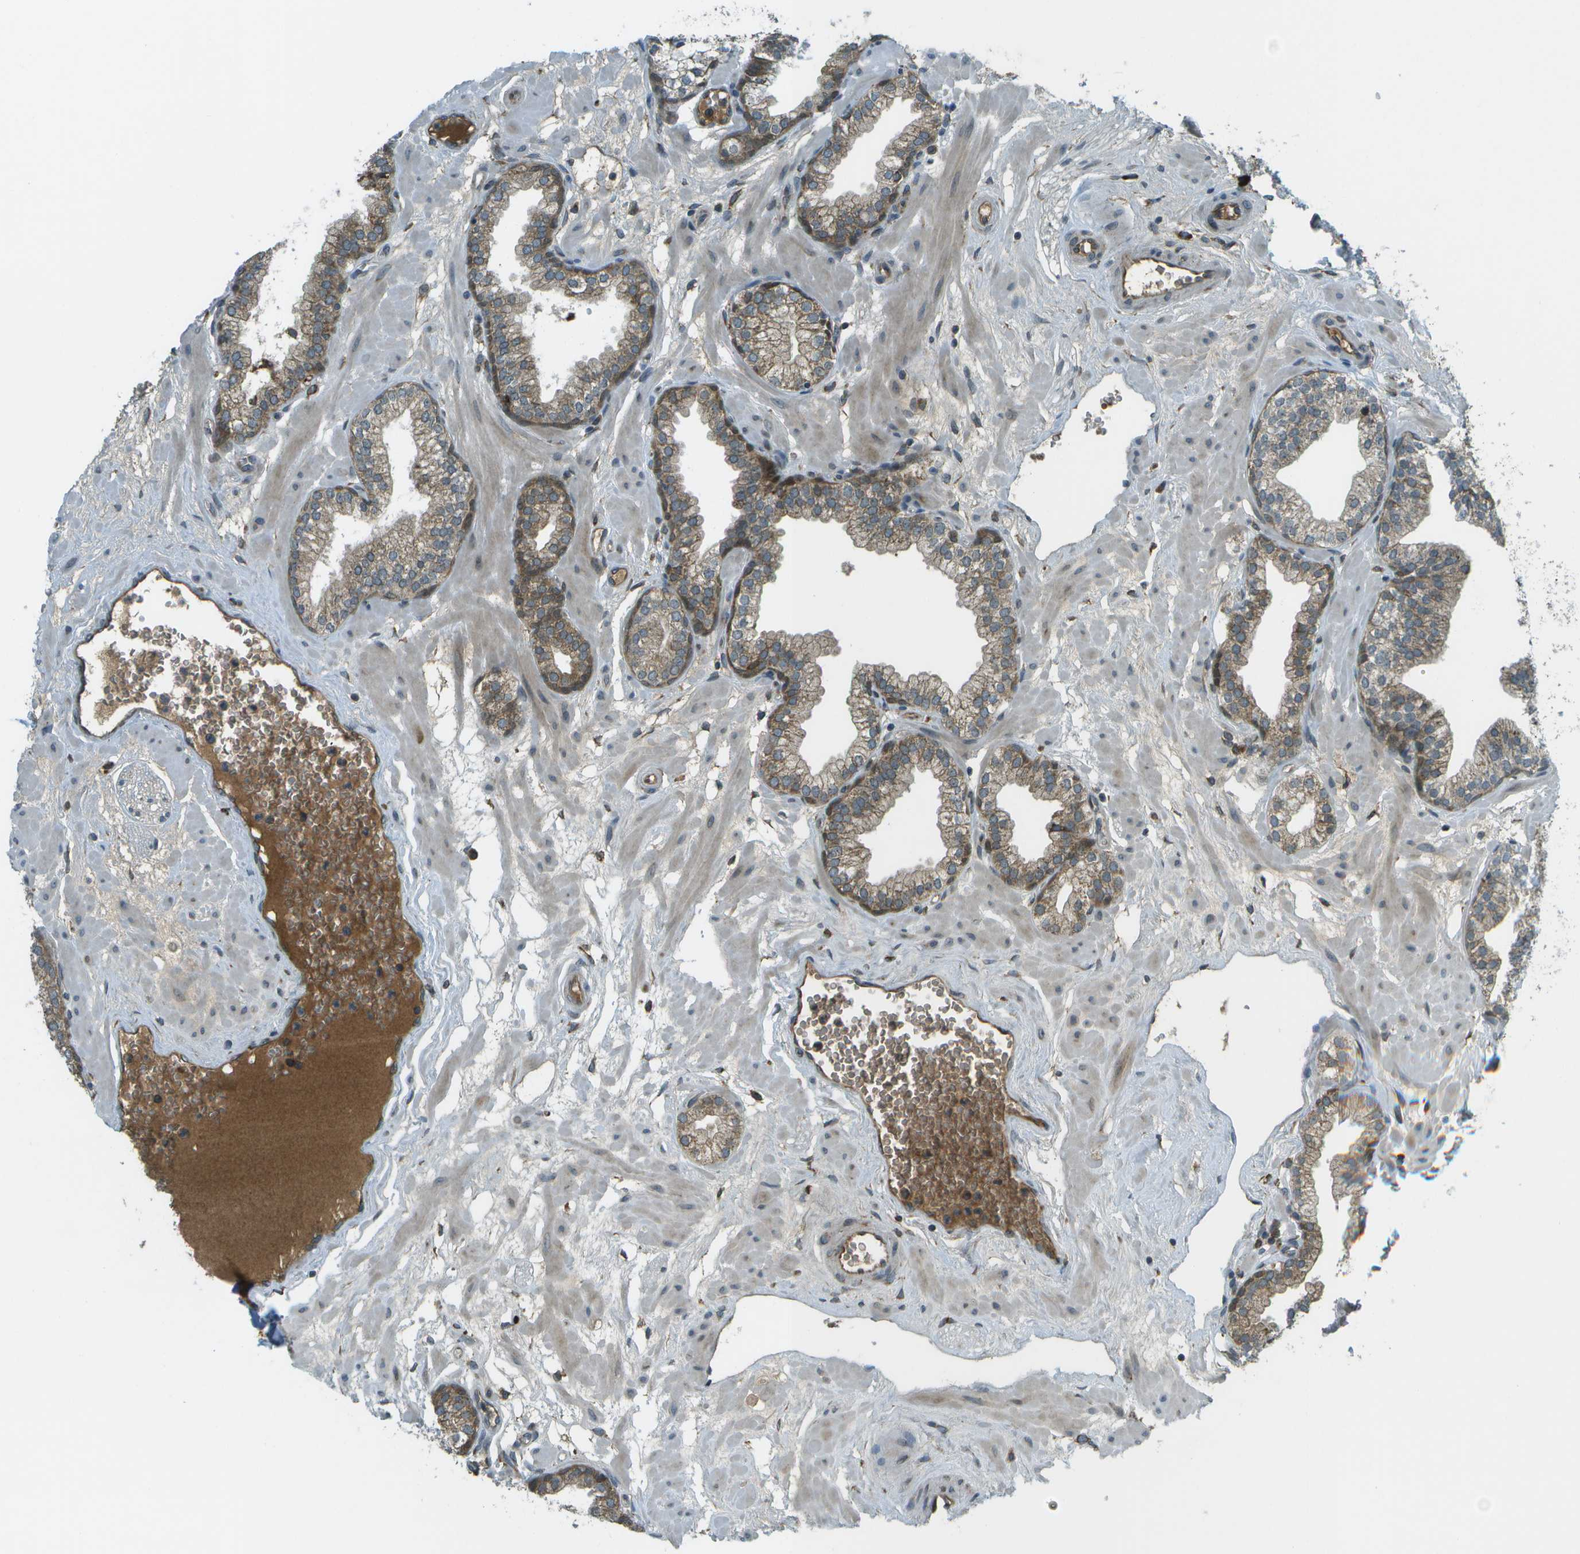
{"staining": {"intensity": "strong", "quantity": ">75%", "location": "cytoplasmic/membranous"}, "tissue": "prostate", "cell_type": "Glandular cells", "image_type": "normal", "snomed": [{"axis": "morphology", "description": "Normal tissue, NOS"}, {"axis": "morphology", "description": "Urothelial carcinoma, Low grade"}, {"axis": "topography", "description": "Urinary bladder"}, {"axis": "topography", "description": "Prostate"}], "caption": "Strong cytoplasmic/membranous positivity for a protein is seen in about >75% of glandular cells of unremarkable prostate using IHC.", "gene": "USP30", "patient": {"sex": "male", "age": 60}}